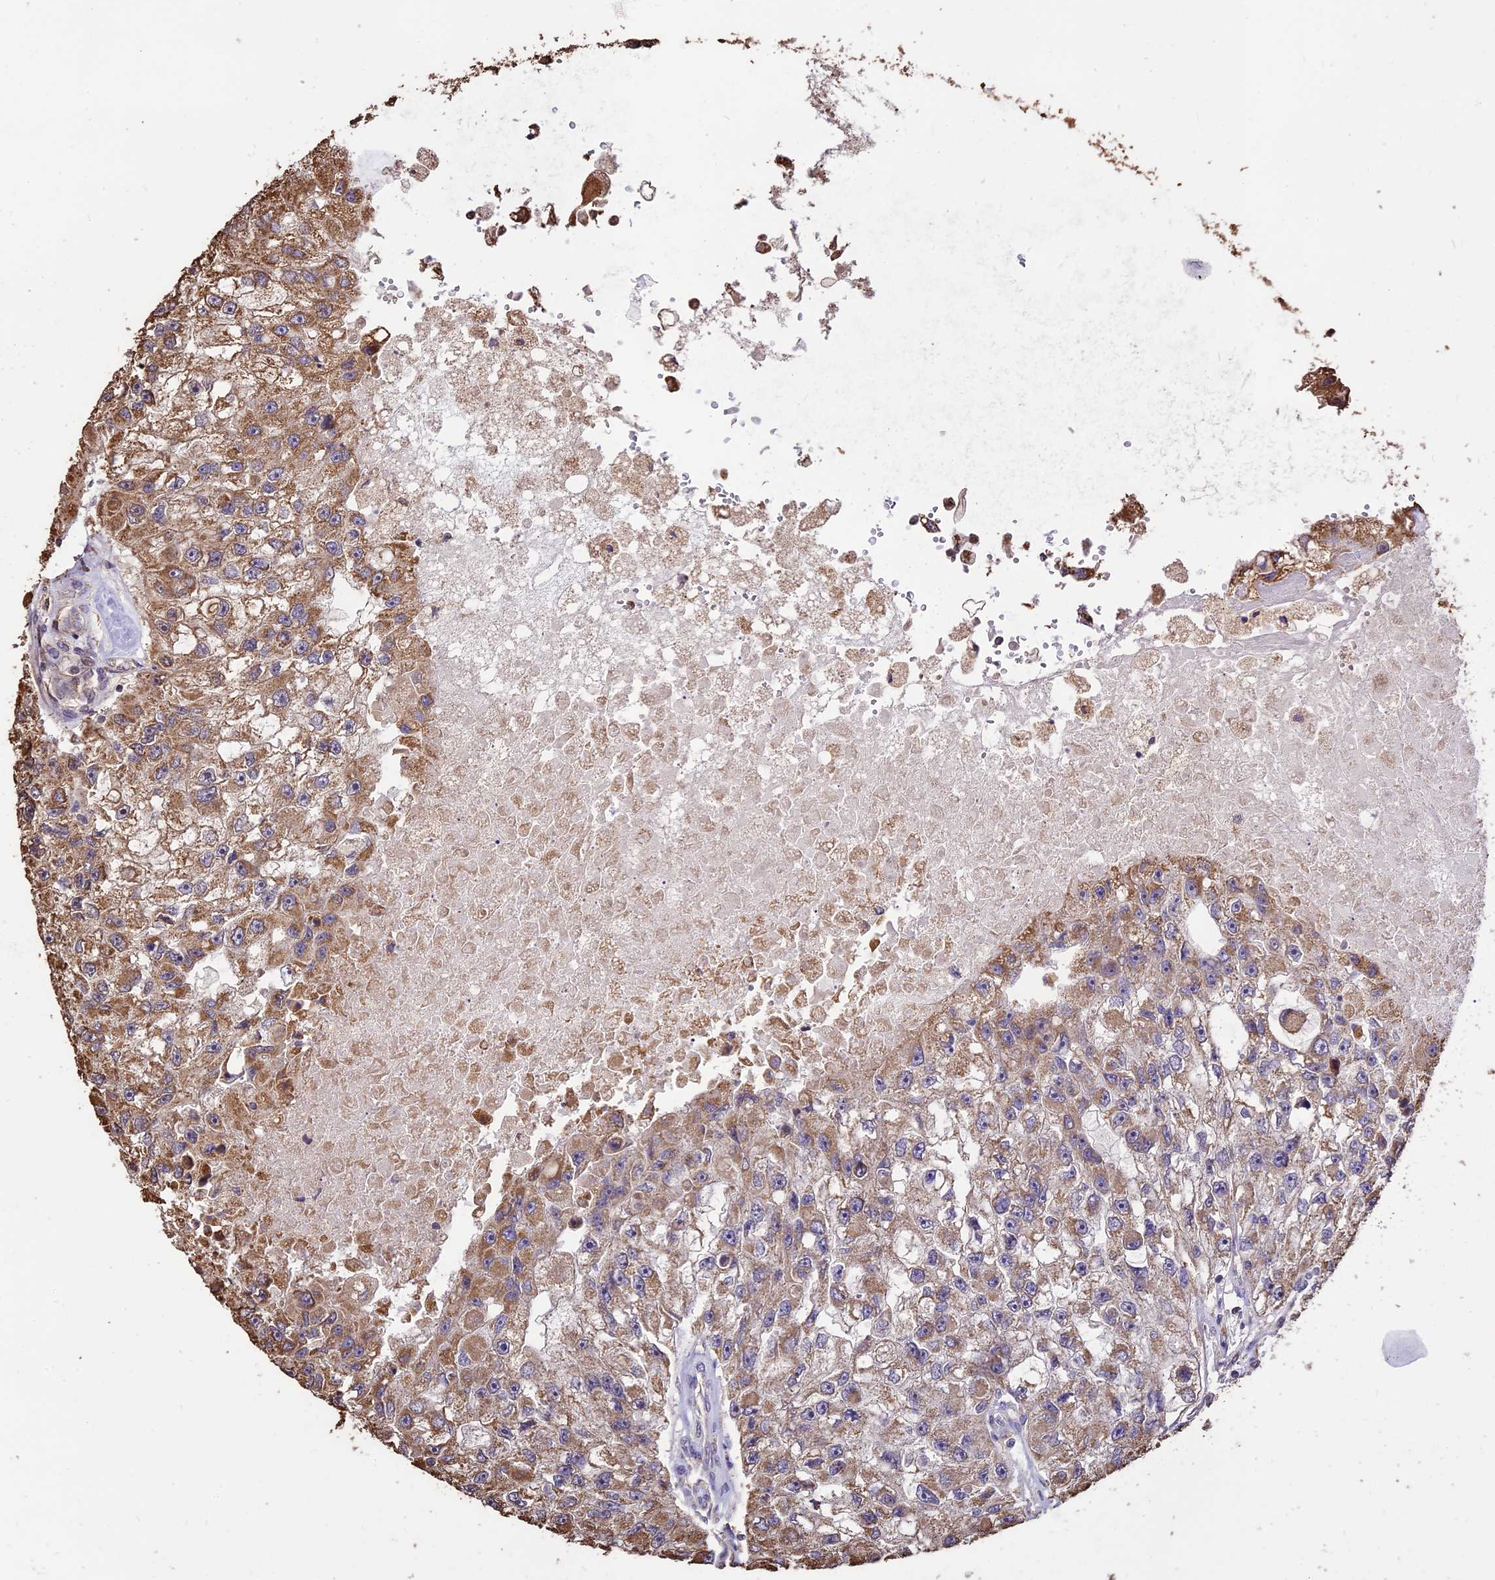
{"staining": {"intensity": "moderate", "quantity": ">75%", "location": "cytoplasmic/membranous"}, "tissue": "renal cancer", "cell_type": "Tumor cells", "image_type": "cancer", "snomed": [{"axis": "morphology", "description": "Adenocarcinoma, NOS"}, {"axis": "topography", "description": "Kidney"}], "caption": "Renal cancer (adenocarcinoma) tissue exhibits moderate cytoplasmic/membranous expression in approximately >75% of tumor cells (DAB (3,3'-diaminobenzidine) IHC, brown staining for protein, blue staining for nuclei).", "gene": "PGPEP1L", "patient": {"sex": "male", "age": 63}}